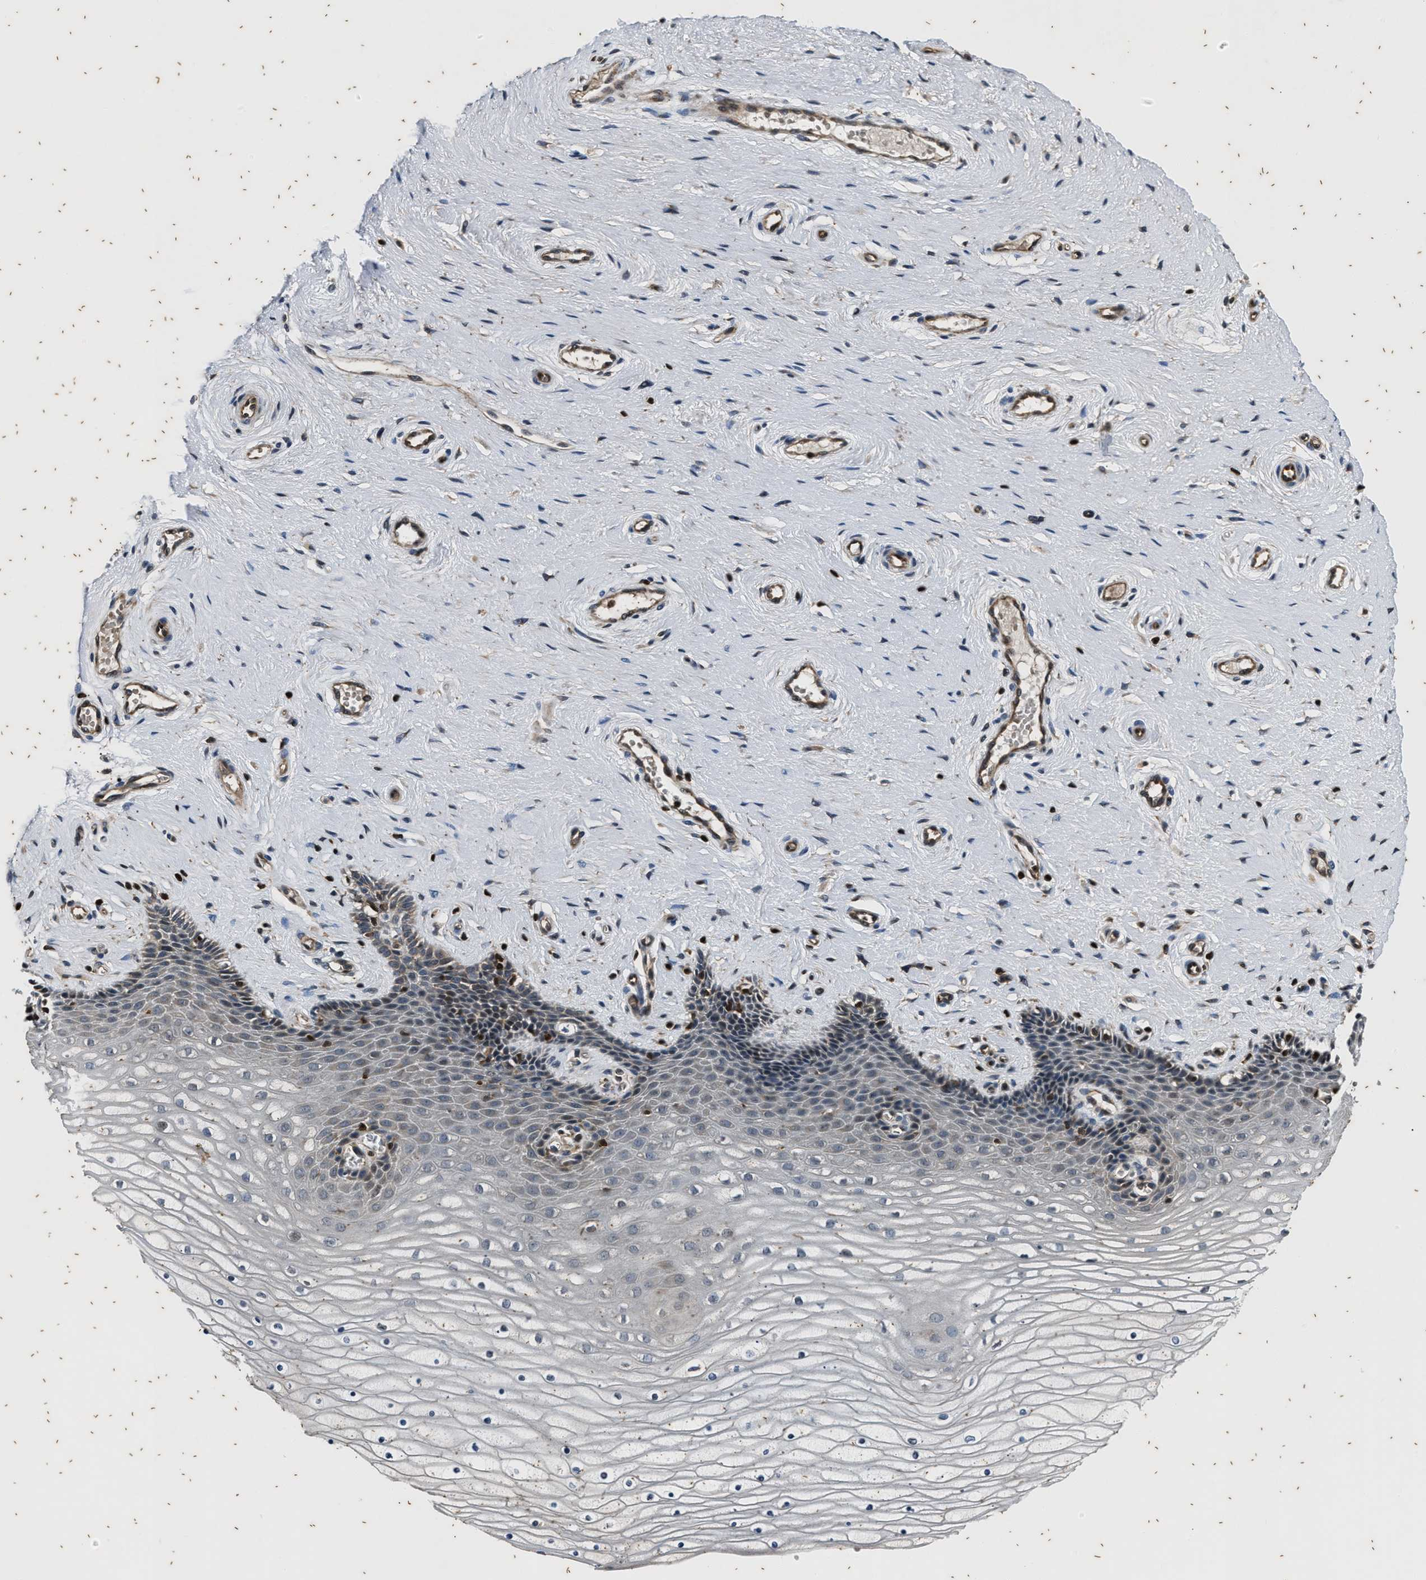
{"staining": {"intensity": "weak", "quantity": "<25%", "location": "cytoplasmic/membranous"}, "tissue": "cervix", "cell_type": "Squamous epithelial cells", "image_type": "normal", "snomed": [{"axis": "morphology", "description": "Normal tissue, NOS"}, {"axis": "topography", "description": "Cervix"}], "caption": "IHC photomicrograph of benign cervix: human cervix stained with DAB (3,3'-diaminobenzidine) demonstrates no significant protein expression in squamous epithelial cells.", "gene": "PTPN7", "patient": {"sex": "female", "age": 39}}